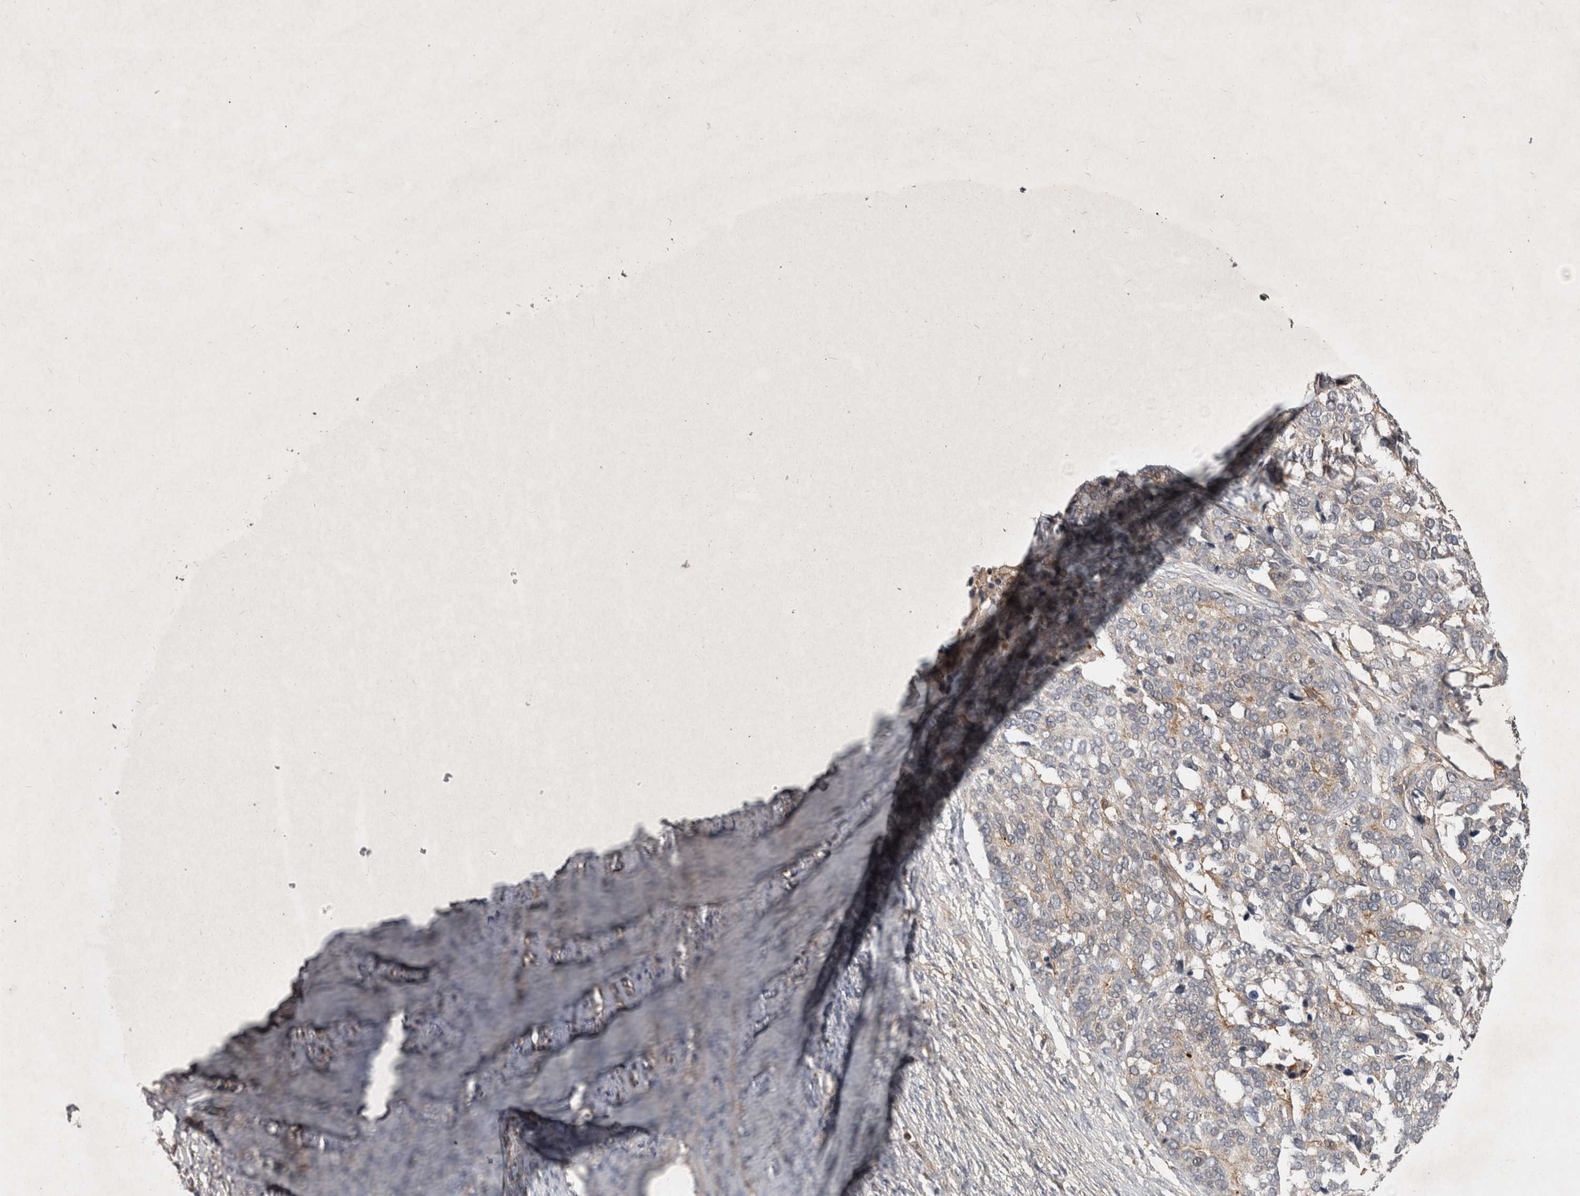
{"staining": {"intensity": "negative", "quantity": "none", "location": "none"}, "tissue": "ovarian cancer", "cell_type": "Tumor cells", "image_type": "cancer", "snomed": [{"axis": "morphology", "description": "Cystadenocarcinoma, serous, NOS"}, {"axis": "topography", "description": "Ovary"}], "caption": "DAB (3,3'-diaminobenzidine) immunohistochemical staining of ovarian cancer (serous cystadenocarcinoma) displays no significant positivity in tumor cells.", "gene": "SPATA48", "patient": {"sex": "female", "age": 44}}